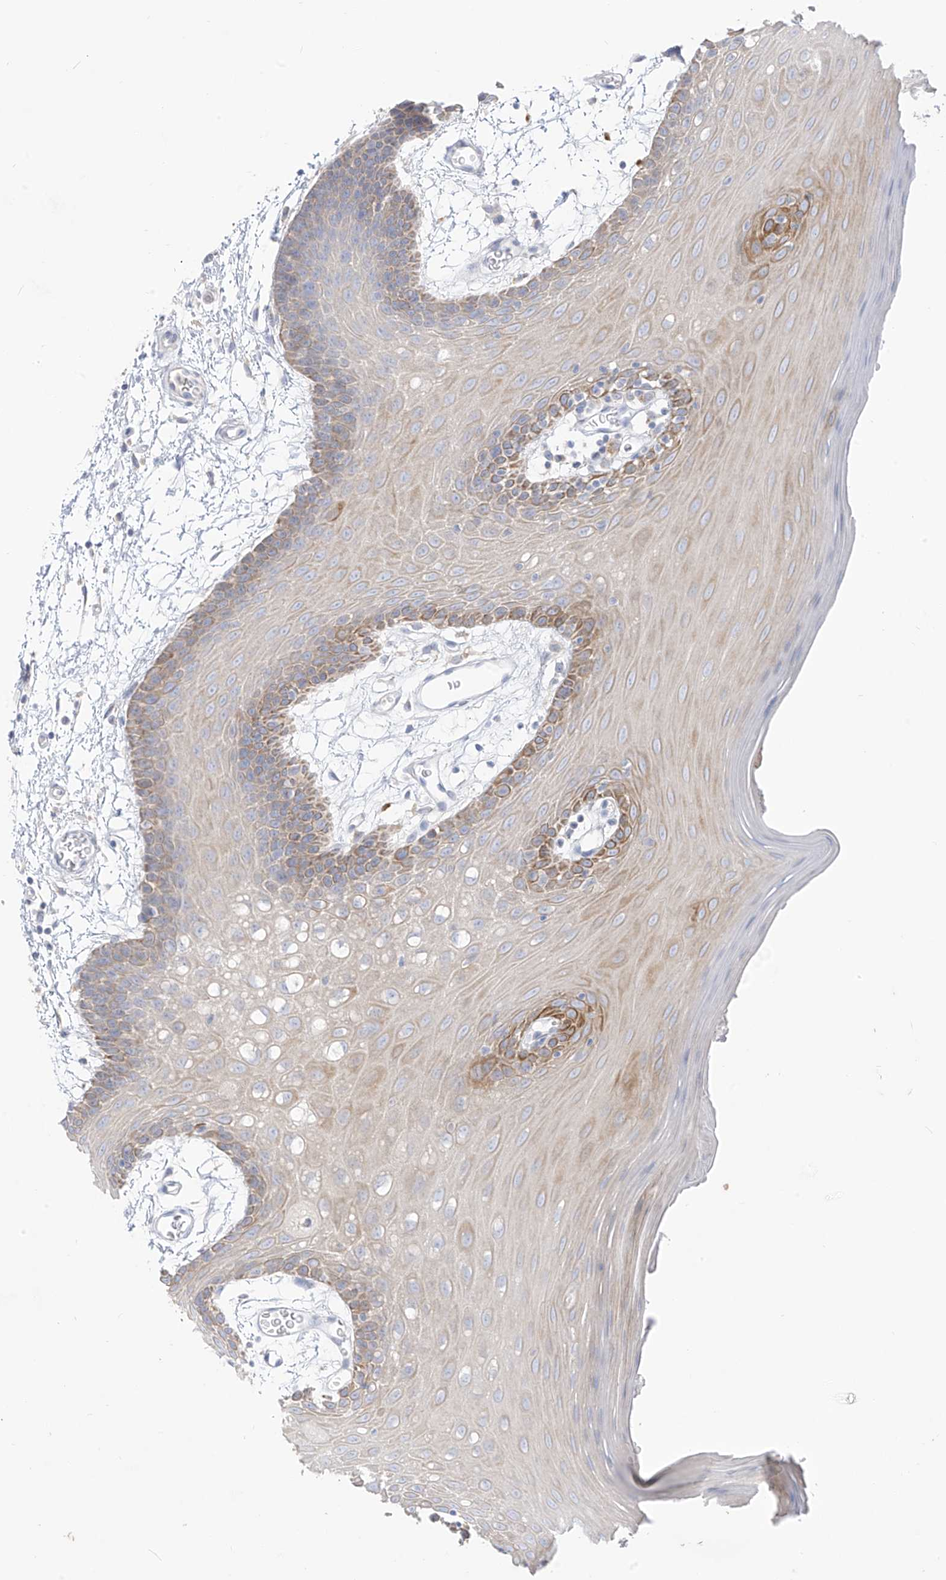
{"staining": {"intensity": "moderate", "quantity": ">75%", "location": "cytoplasmic/membranous"}, "tissue": "oral mucosa", "cell_type": "Squamous epithelial cells", "image_type": "normal", "snomed": [{"axis": "morphology", "description": "Normal tissue, NOS"}, {"axis": "topography", "description": "Skeletal muscle"}, {"axis": "topography", "description": "Oral tissue"}, {"axis": "topography", "description": "Salivary gland"}, {"axis": "topography", "description": "Peripheral nerve tissue"}], "caption": "Unremarkable oral mucosa was stained to show a protein in brown. There is medium levels of moderate cytoplasmic/membranous staining in approximately >75% of squamous epithelial cells.", "gene": "ARHGEF40", "patient": {"sex": "male", "age": 54}}